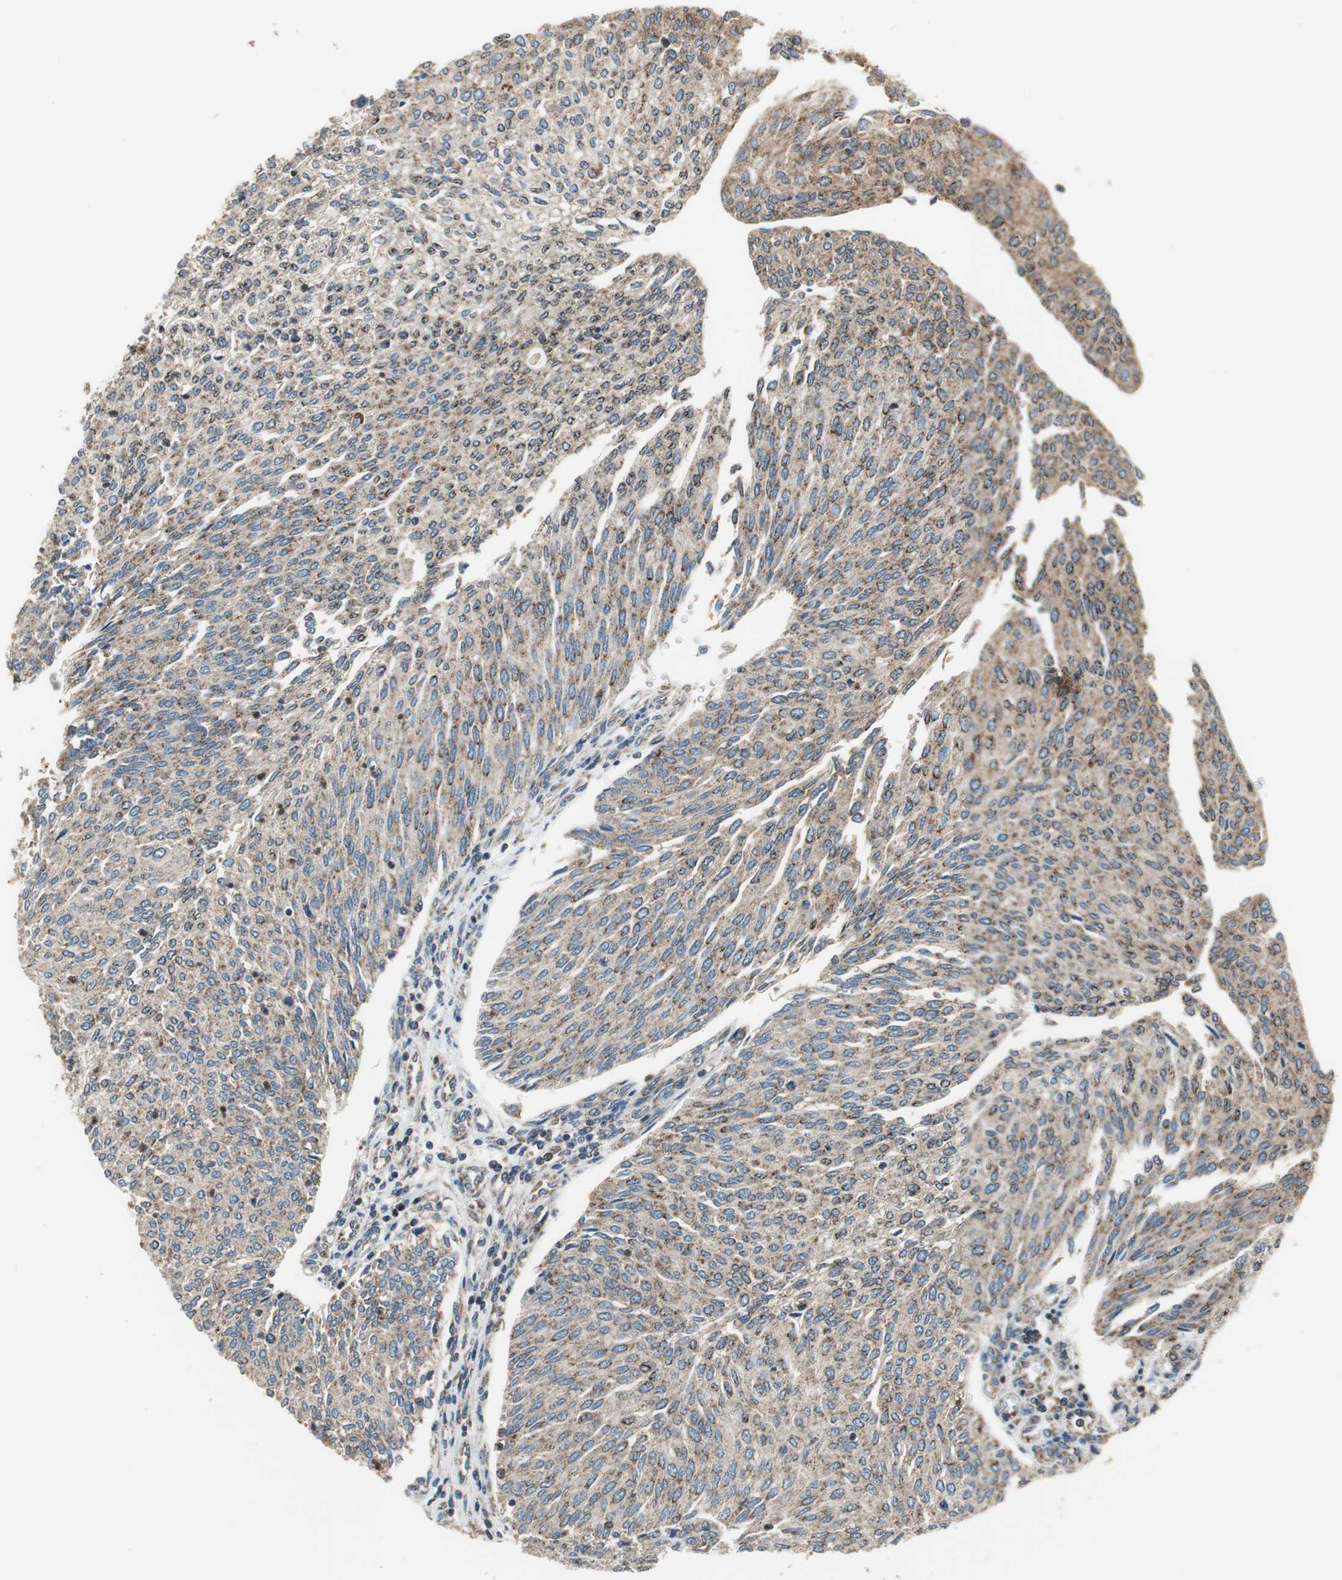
{"staining": {"intensity": "moderate", "quantity": ">75%", "location": "cytoplasmic/membranous,nuclear"}, "tissue": "urothelial cancer", "cell_type": "Tumor cells", "image_type": "cancer", "snomed": [{"axis": "morphology", "description": "Urothelial carcinoma, Low grade"}, {"axis": "topography", "description": "Urinary bladder"}], "caption": "Urothelial carcinoma (low-grade) tissue displays moderate cytoplasmic/membranous and nuclear positivity in about >75% of tumor cells", "gene": "PI4KB", "patient": {"sex": "female", "age": 79}}